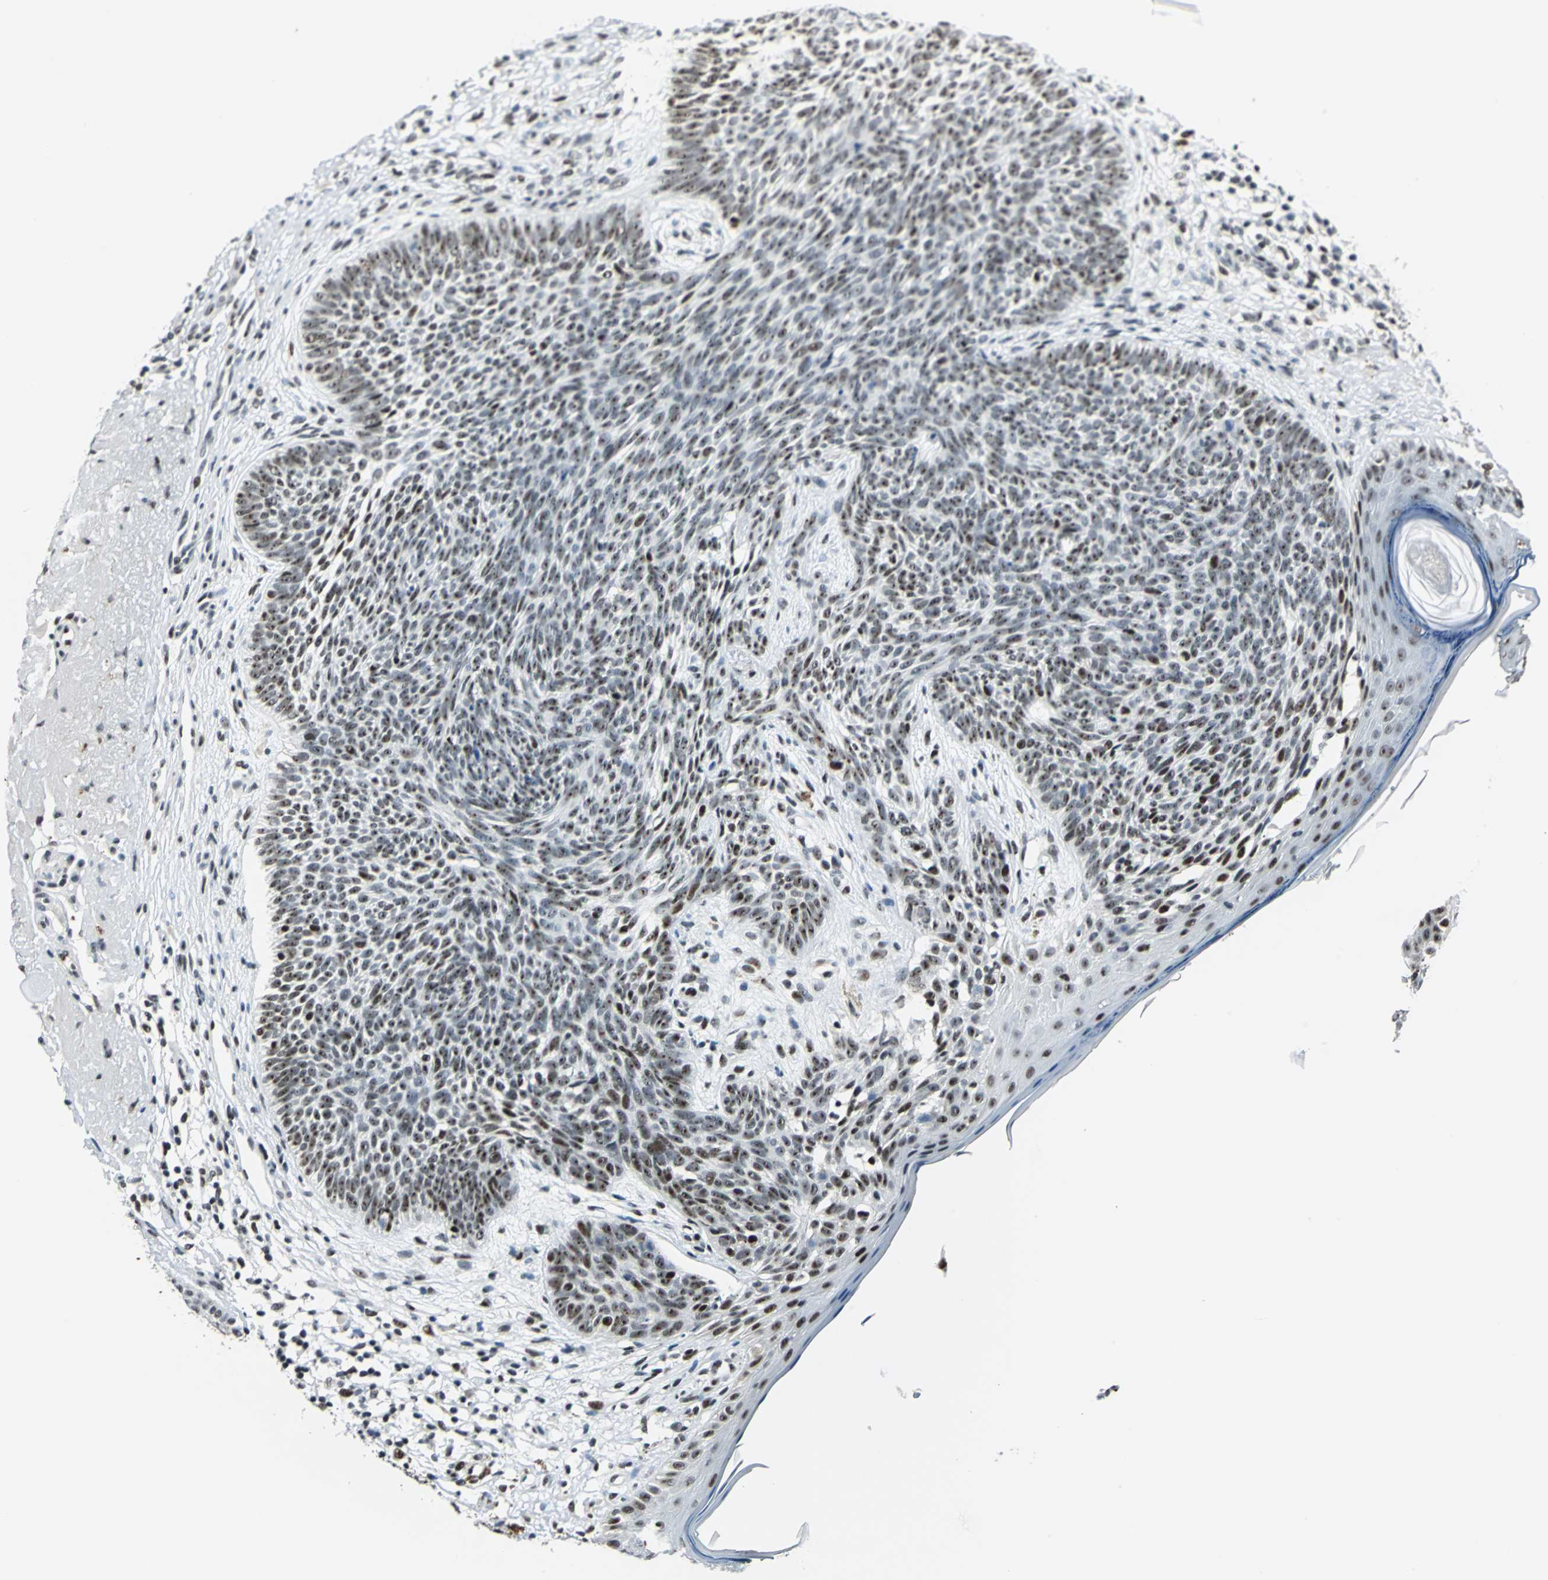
{"staining": {"intensity": "strong", "quantity": ">75%", "location": "nuclear"}, "tissue": "skin cancer", "cell_type": "Tumor cells", "image_type": "cancer", "snomed": [{"axis": "morphology", "description": "Basal cell carcinoma"}, {"axis": "topography", "description": "Skin"}], "caption": "This photomicrograph demonstrates IHC staining of human skin cancer, with high strong nuclear positivity in approximately >75% of tumor cells.", "gene": "KAT6B", "patient": {"sex": "male", "age": 74}}